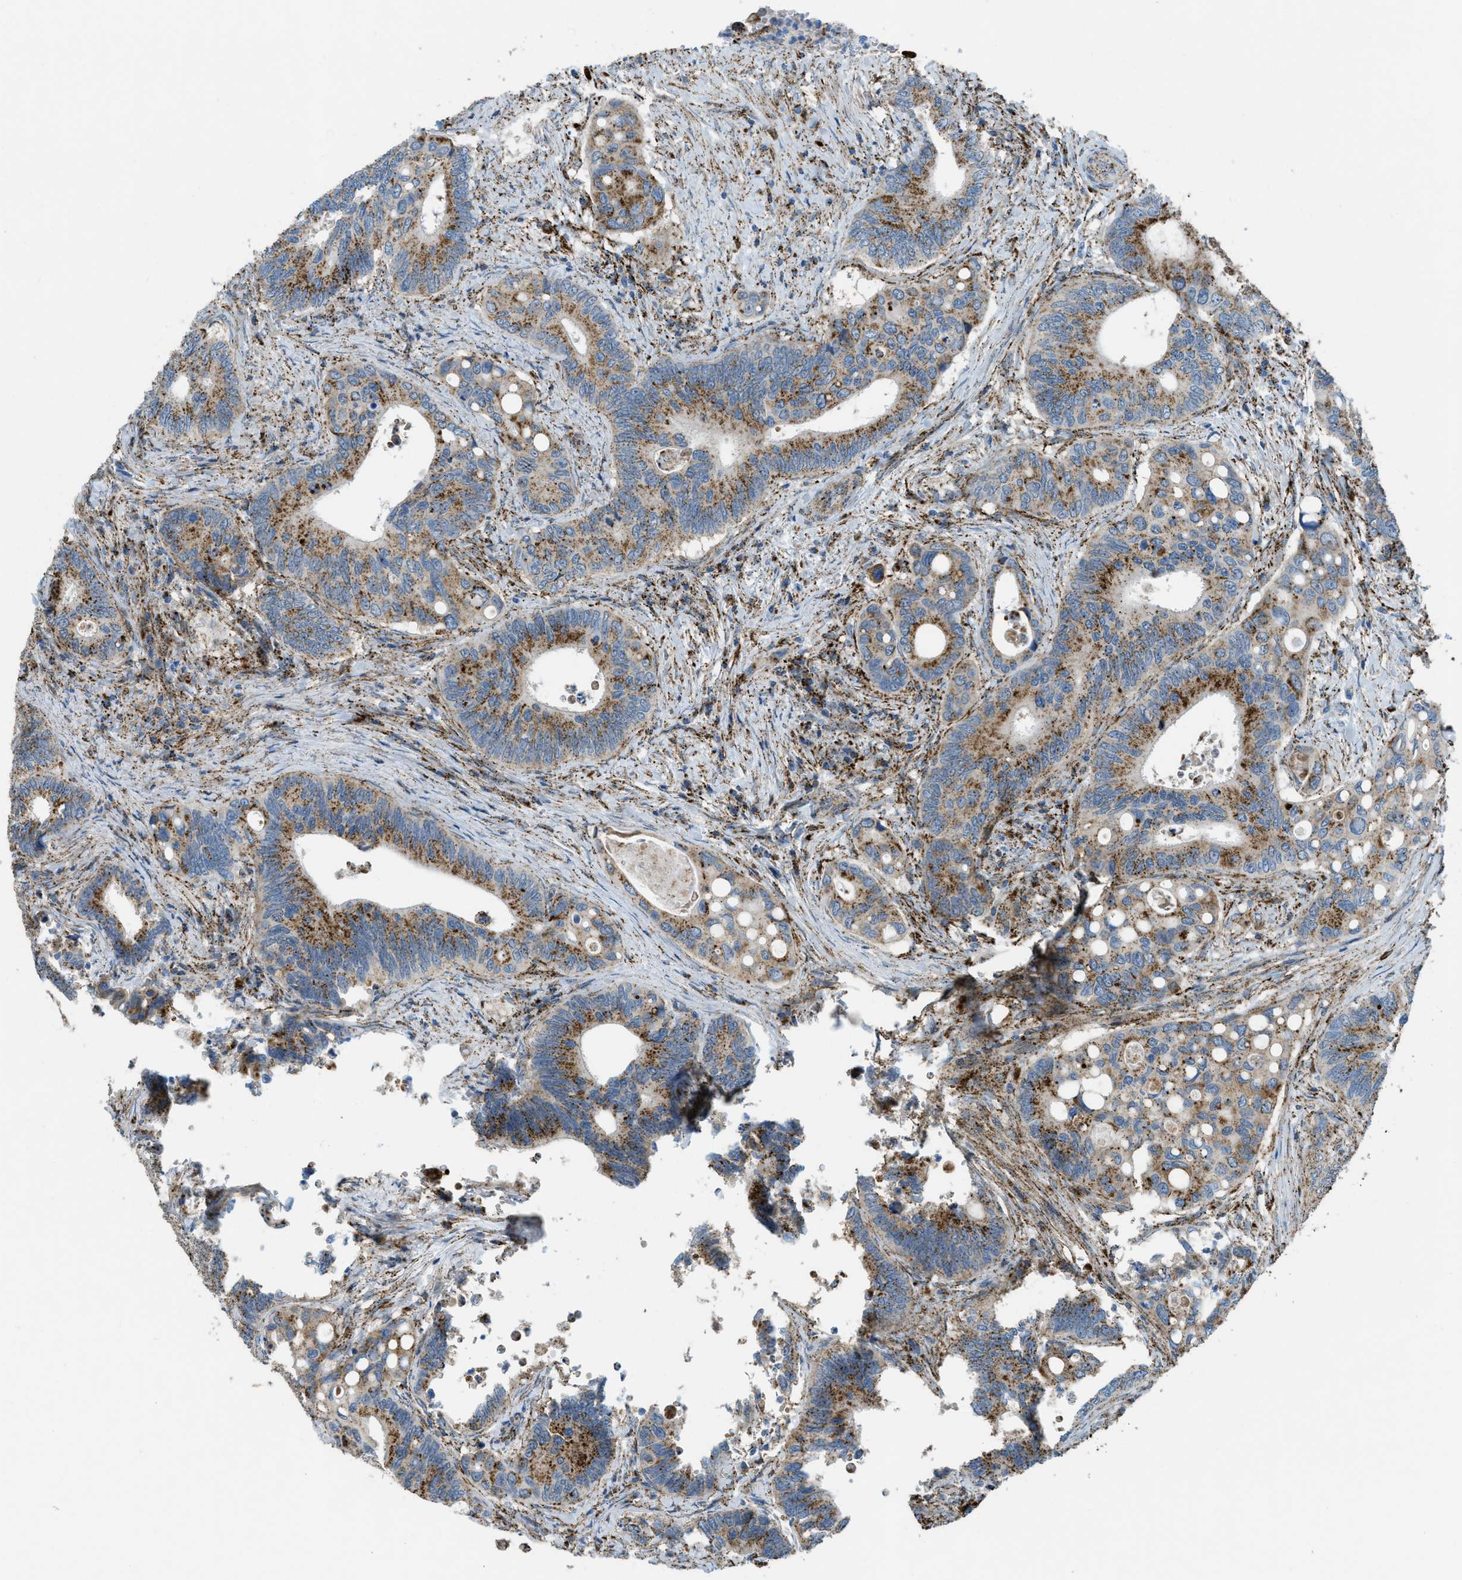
{"staining": {"intensity": "moderate", "quantity": ">75%", "location": "cytoplasmic/membranous"}, "tissue": "colorectal cancer", "cell_type": "Tumor cells", "image_type": "cancer", "snomed": [{"axis": "morphology", "description": "Inflammation, NOS"}, {"axis": "morphology", "description": "Adenocarcinoma, NOS"}, {"axis": "topography", "description": "Colon"}], "caption": "A micrograph of colorectal cancer stained for a protein shows moderate cytoplasmic/membranous brown staining in tumor cells.", "gene": "SCARB2", "patient": {"sex": "male", "age": 72}}